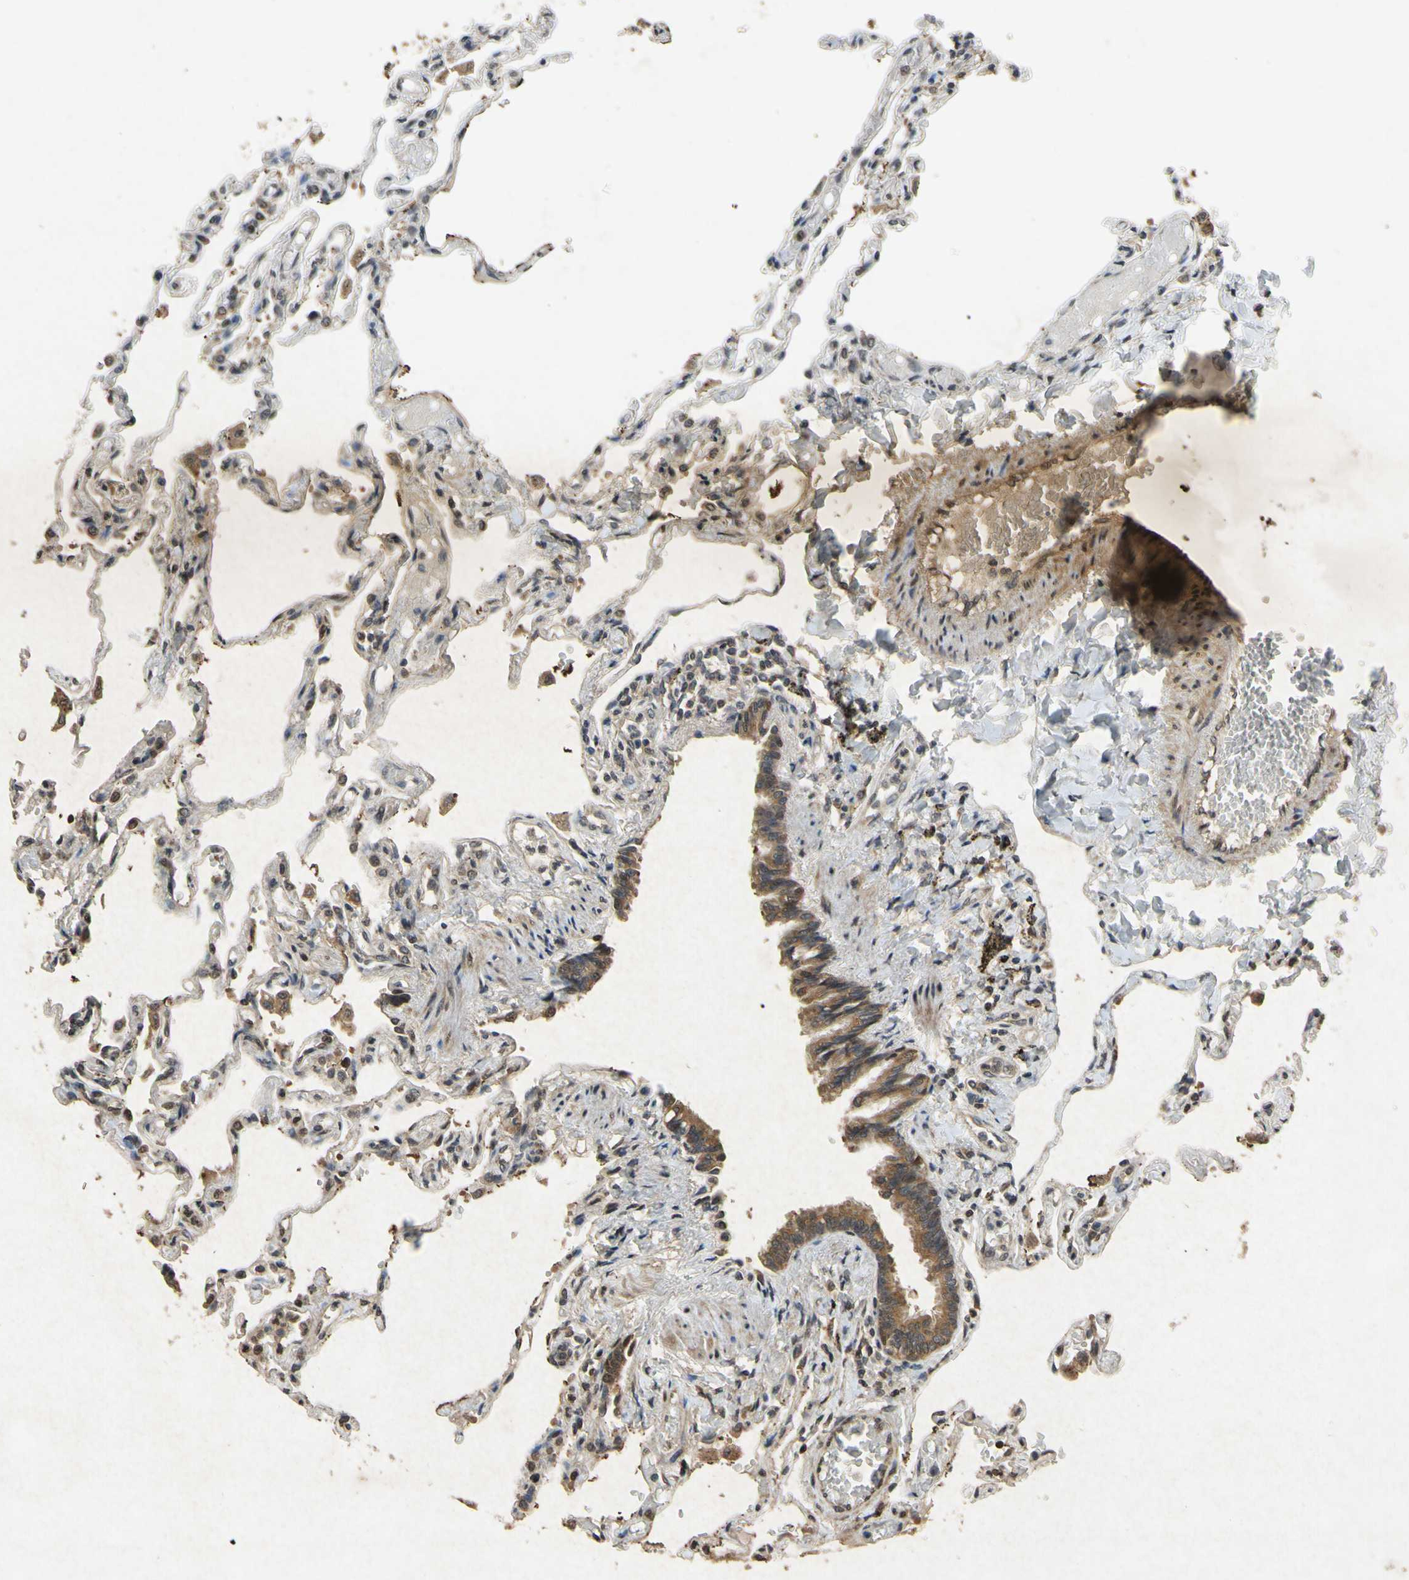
{"staining": {"intensity": "moderate", "quantity": ">75%", "location": "cytoplasmic/membranous,nuclear"}, "tissue": "lung", "cell_type": "Alveolar cells", "image_type": "normal", "snomed": [{"axis": "morphology", "description": "Normal tissue, NOS"}, {"axis": "topography", "description": "Lung"}], "caption": "A brown stain shows moderate cytoplasmic/membranous,nuclear positivity of a protein in alveolar cells of normal human lung.", "gene": "ATP6V1H", "patient": {"sex": "male", "age": 21}}